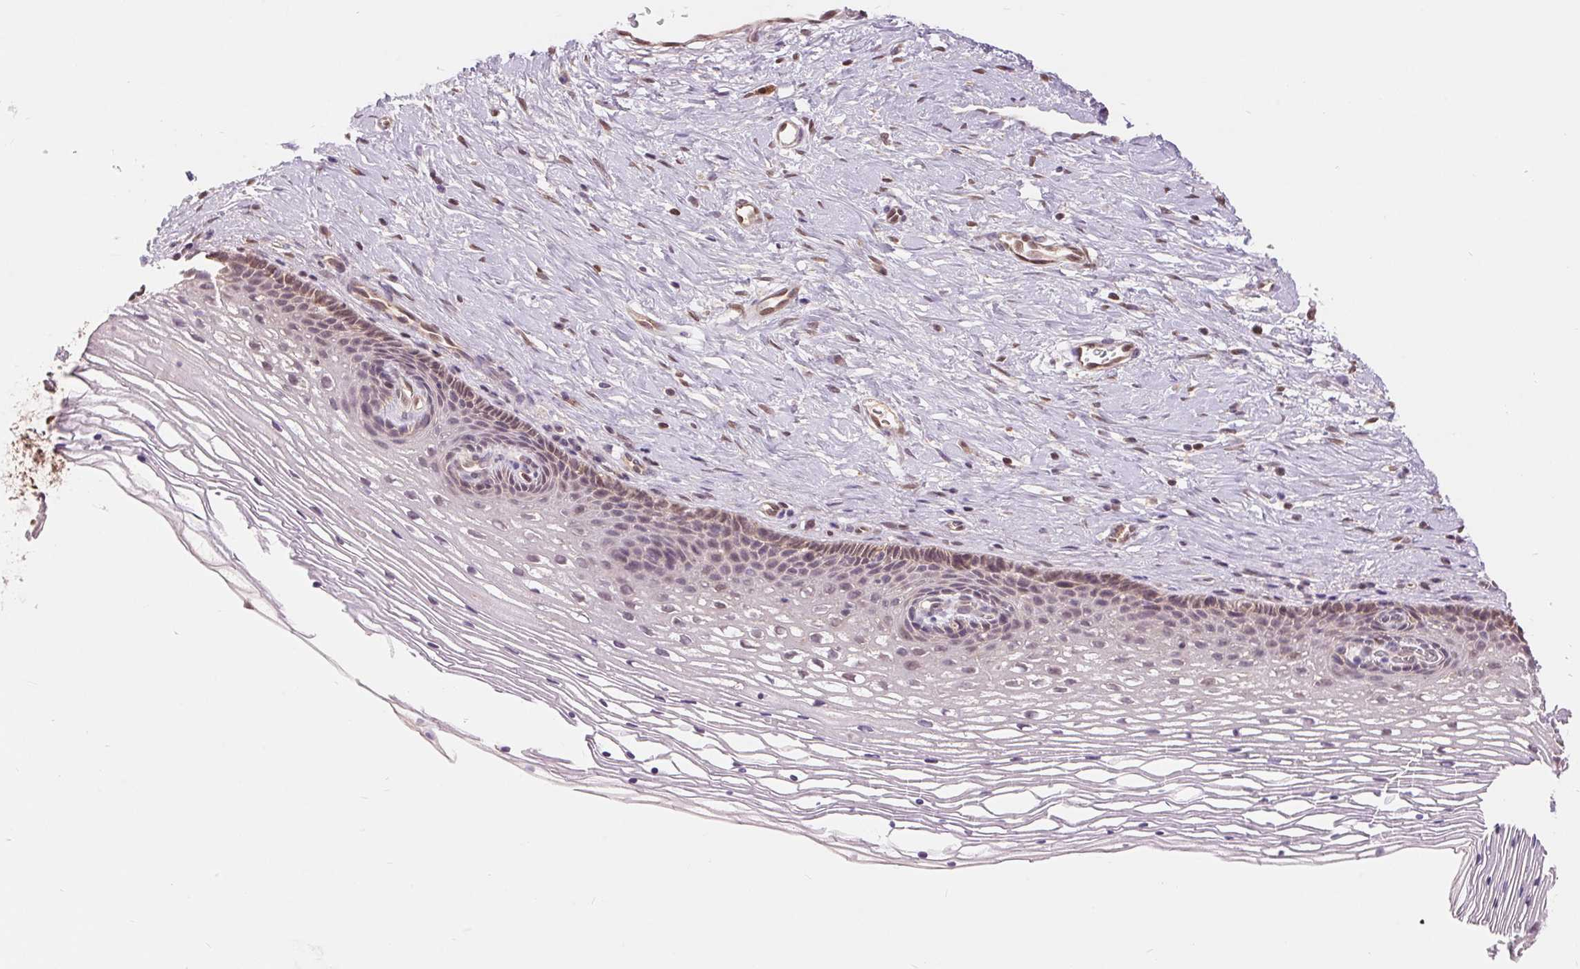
{"staining": {"intensity": "moderate", "quantity": ">75%", "location": "nuclear"}, "tissue": "cervix", "cell_type": "Glandular cells", "image_type": "normal", "snomed": [{"axis": "morphology", "description": "Normal tissue, NOS"}, {"axis": "topography", "description": "Cervix"}], "caption": "Immunohistochemical staining of benign cervix displays >75% levels of moderate nuclear protein positivity in about >75% of glandular cells.", "gene": "TMEM273", "patient": {"sex": "female", "age": 34}}